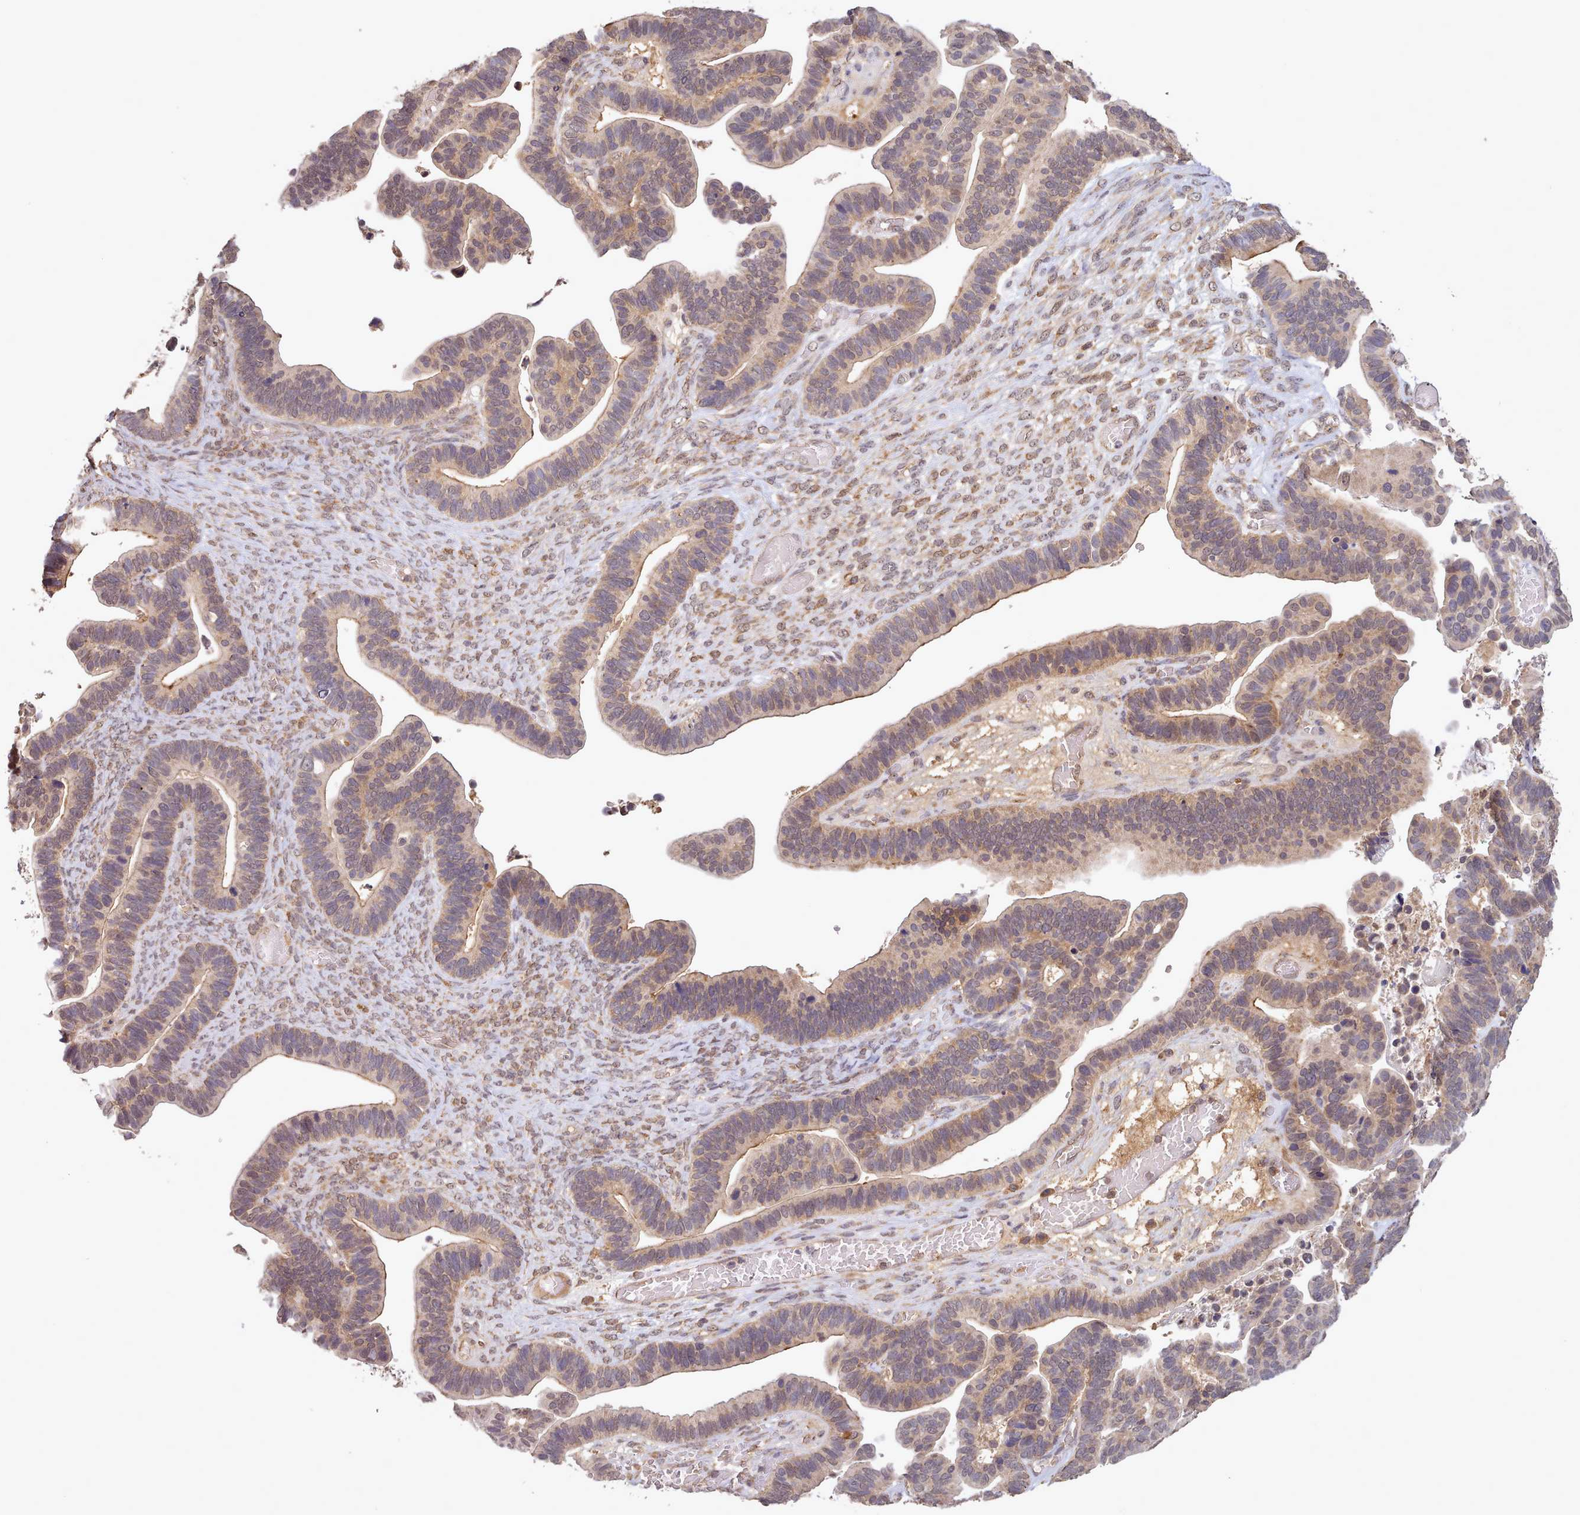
{"staining": {"intensity": "weak", "quantity": ">75%", "location": "cytoplasmic/membranous,nuclear"}, "tissue": "ovarian cancer", "cell_type": "Tumor cells", "image_type": "cancer", "snomed": [{"axis": "morphology", "description": "Cystadenocarcinoma, serous, NOS"}, {"axis": "topography", "description": "Ovary"}], "caption": "This micrograph demonstrates ovarian cancer (serous cystadenocarcinoma) stained with immunohistochemistry to label a protein in brown. The cytoplasmic/membranous and nuclear of tumor cells show weak positivity for the protein. Nuclei are counter-stained blue.", "gene": "PIP4P1", "patient": {"sex": "female", "age": 56}}